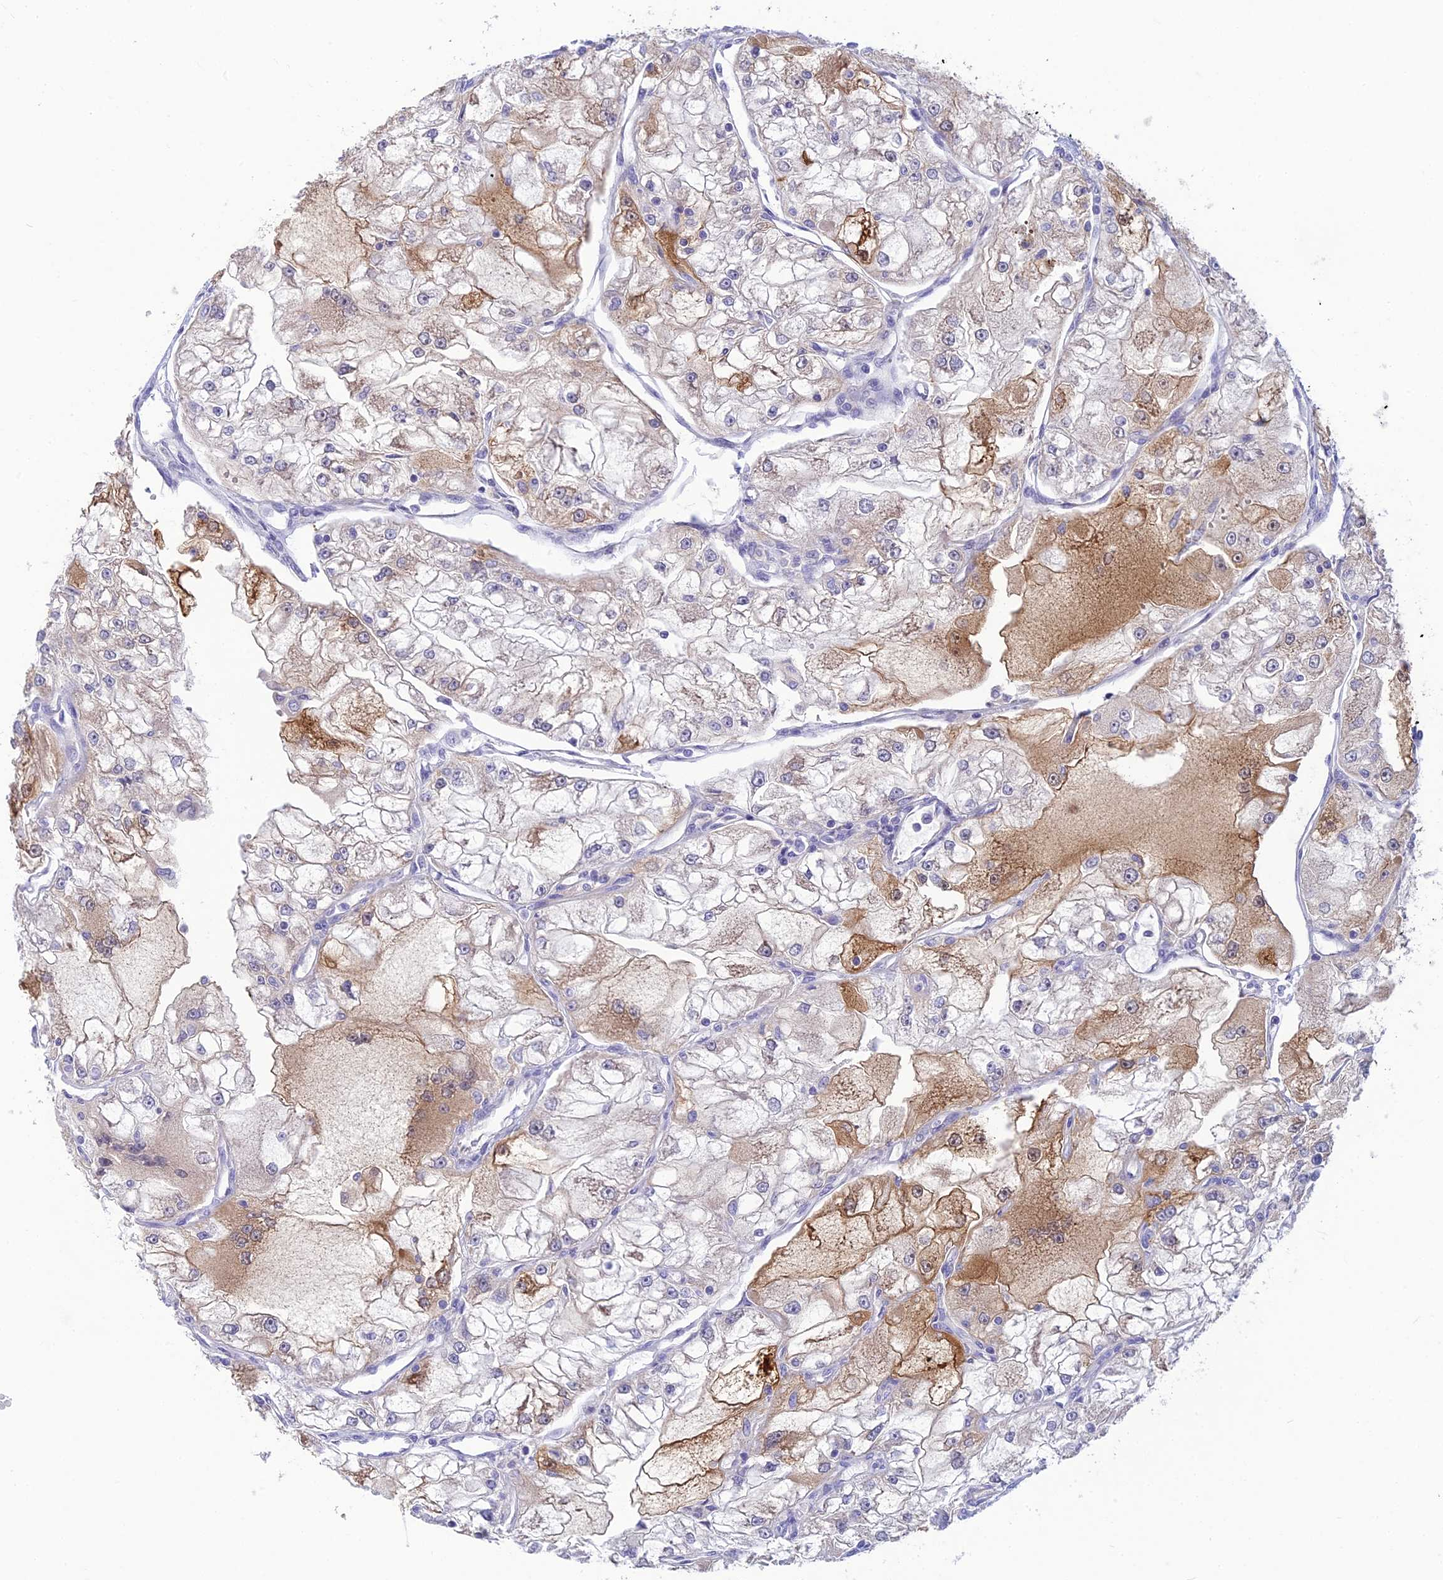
{"staining": {"intensity": "moderate", "quantity": "<25%", "location": "cytoplasmic/membranous"}, "tissue": "renal cancer", "cell_type": "Tumor cells", "image_type": "cancer", "snomed": [{"axis": "morphology", "description": "Adenocarcinoma, NOS"}, {"axis": "topography", "description": "Kidney"}], "caption": "Protein staining shows moderate cytoplasmic/membranous expression in about <25% of tumor cells in adenocarcinoma (renal).", "gene": "XPO7", "patient": {"sex": "female", "age": 72}}